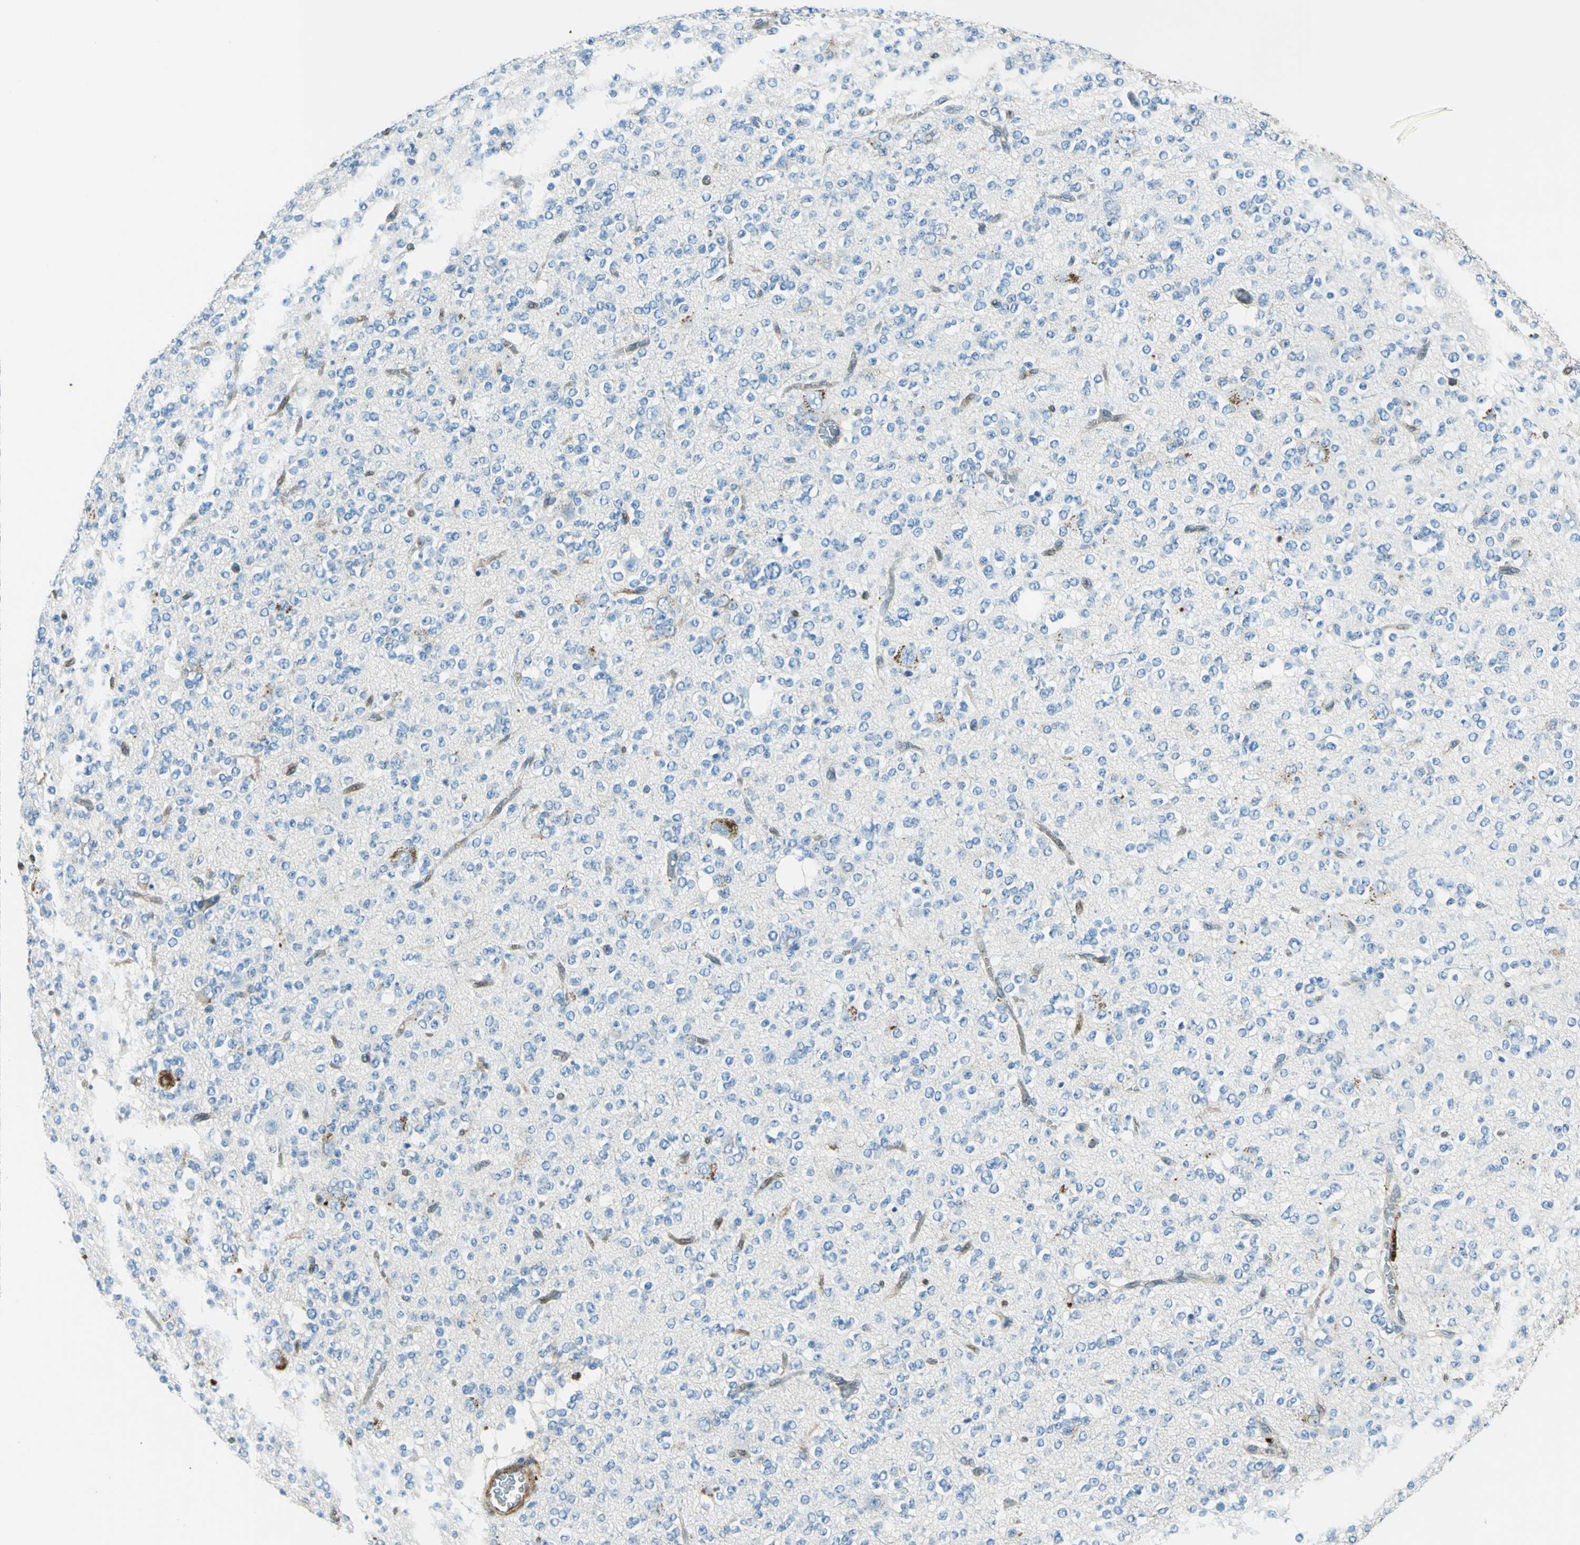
{"staining": {"intensity": "negative", "quantity": "none", "location": "none"}, "tissue": "glioma", "cell_type": "Tumor cells", "image_type": "cancer", "snomed": [{"axis": "morphology", "description": "Glioma, malignant, Low grade"}, {"axis": "topography", "description": "Brain"}], "caption": "Immunohistochemistry (IHC) photomicrograph of glioma stained for a protein (brown), which reveals no positivity in tumor cells. The staining is performed using DAB brown chromogen with nuclei counter-stained in using hematoxylin.", "gene": "HSPB1", "patient": {"sex": "male", "age": 38}}